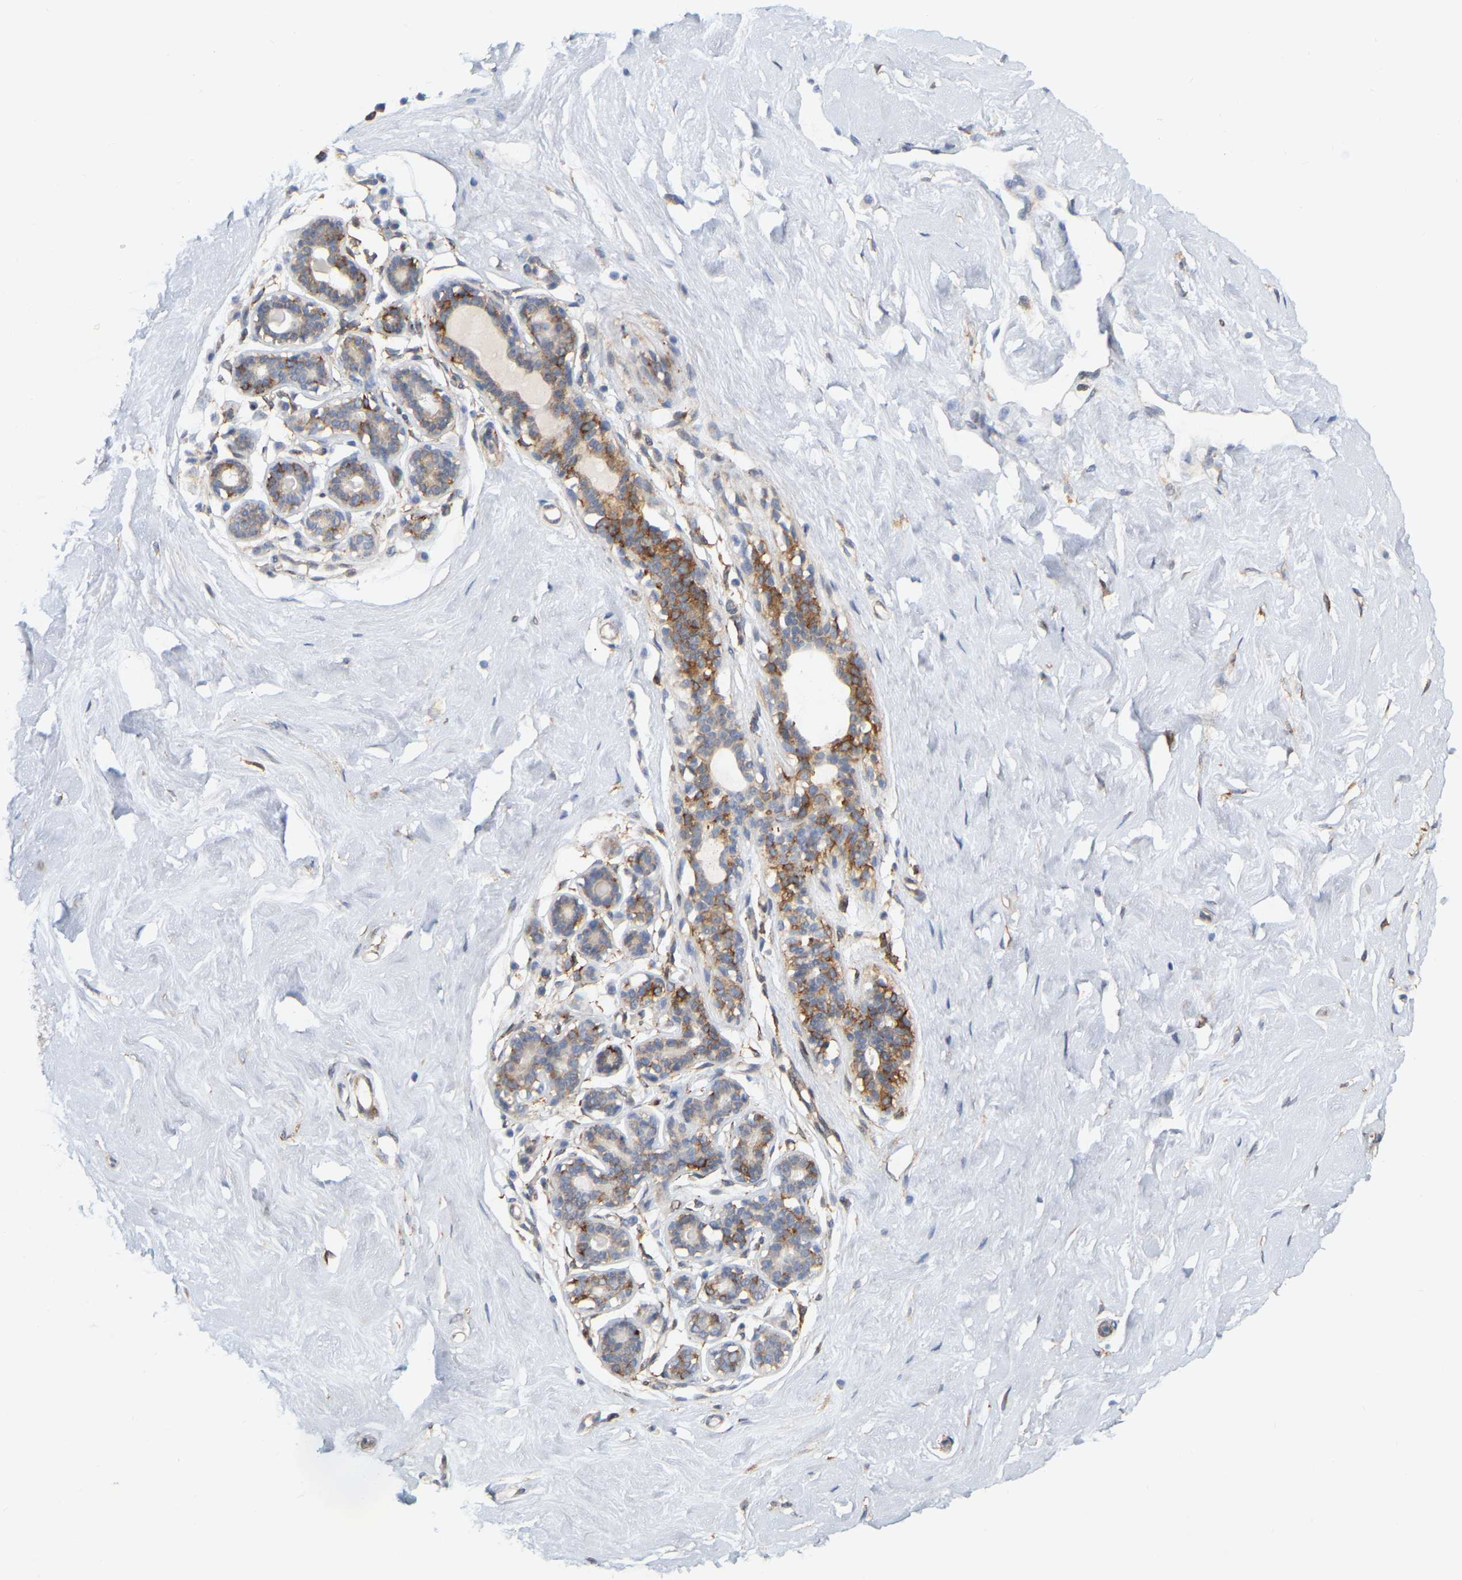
{"staining": {"intensity": "negative", "quantity": "none", "location": "none"}, "tissue": "breast", "cell_type": "Adipocytes", "image_type": "normal", "snomed": [{"axis": "morphology", "description": "Normal tissue, NOS"}, {"axis": "topography", "description": "Breast"}], "caption": "Benign breast was stained to show a protein in brown. There is no significant positivity in adipocytes.", "gene": "RAPH1", "patient": {"sex": "female", "age": 23}}